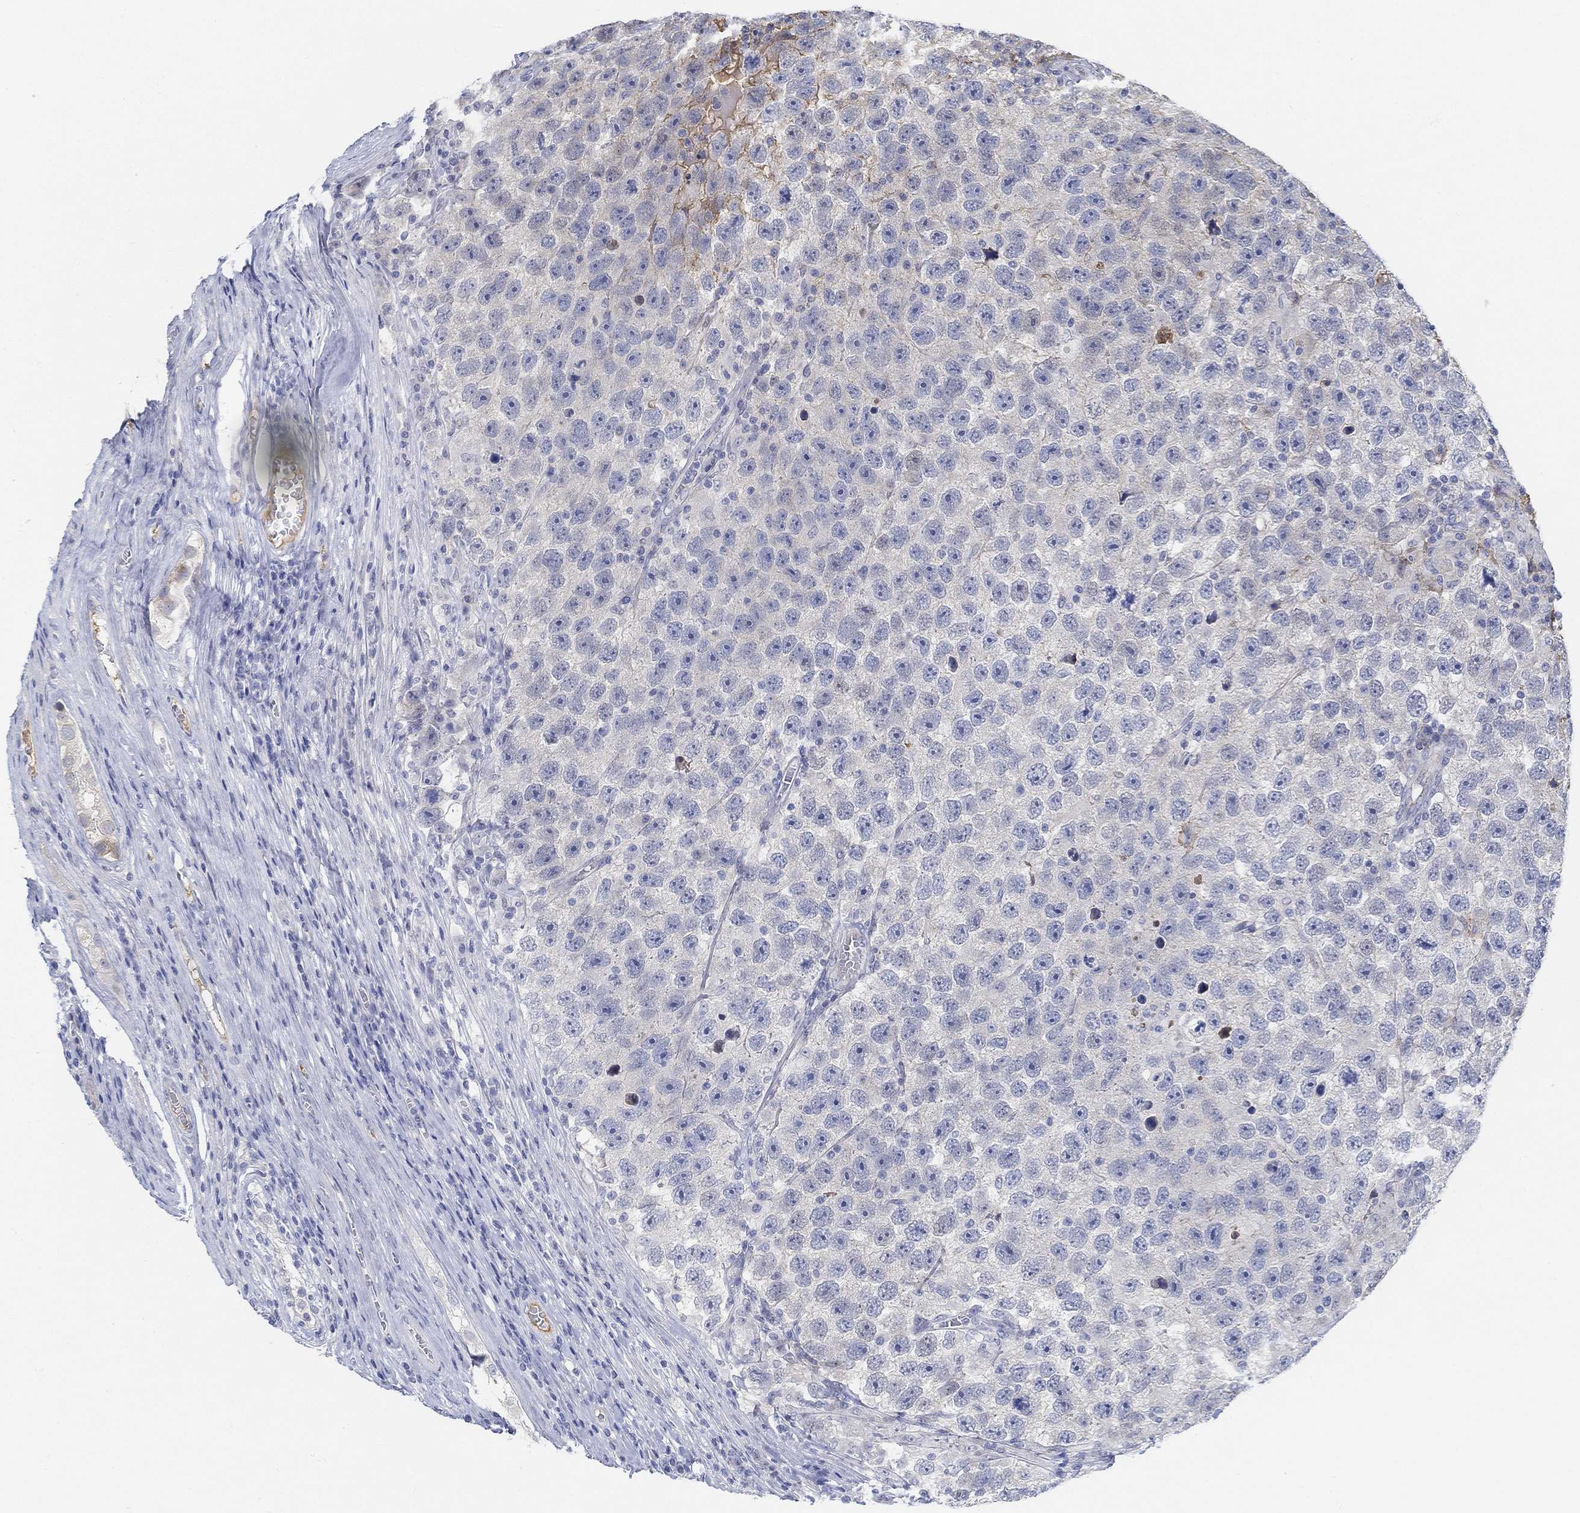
{"staining": {"intensity": "negative", "quantity": "none", "location": "none"}, "tissue": "testis cancer", "cell_type": "Tumor cells", "image_type": "cancer", "snomed": [{"axis": "morphology", "description": "Seminoma, NOS"}, {"axis": "topography", "description": "Testis"}], "caption": "Histopathology image shows no significant protein positivity in tumor cells of testis cancer. (DAB (3,3'-diaminobenzidine) immunohistochemistry (IHC) with hematoxylin counter stain).", "gene": "SNTG2", "patient": {"sex": "male", "age": 26}}